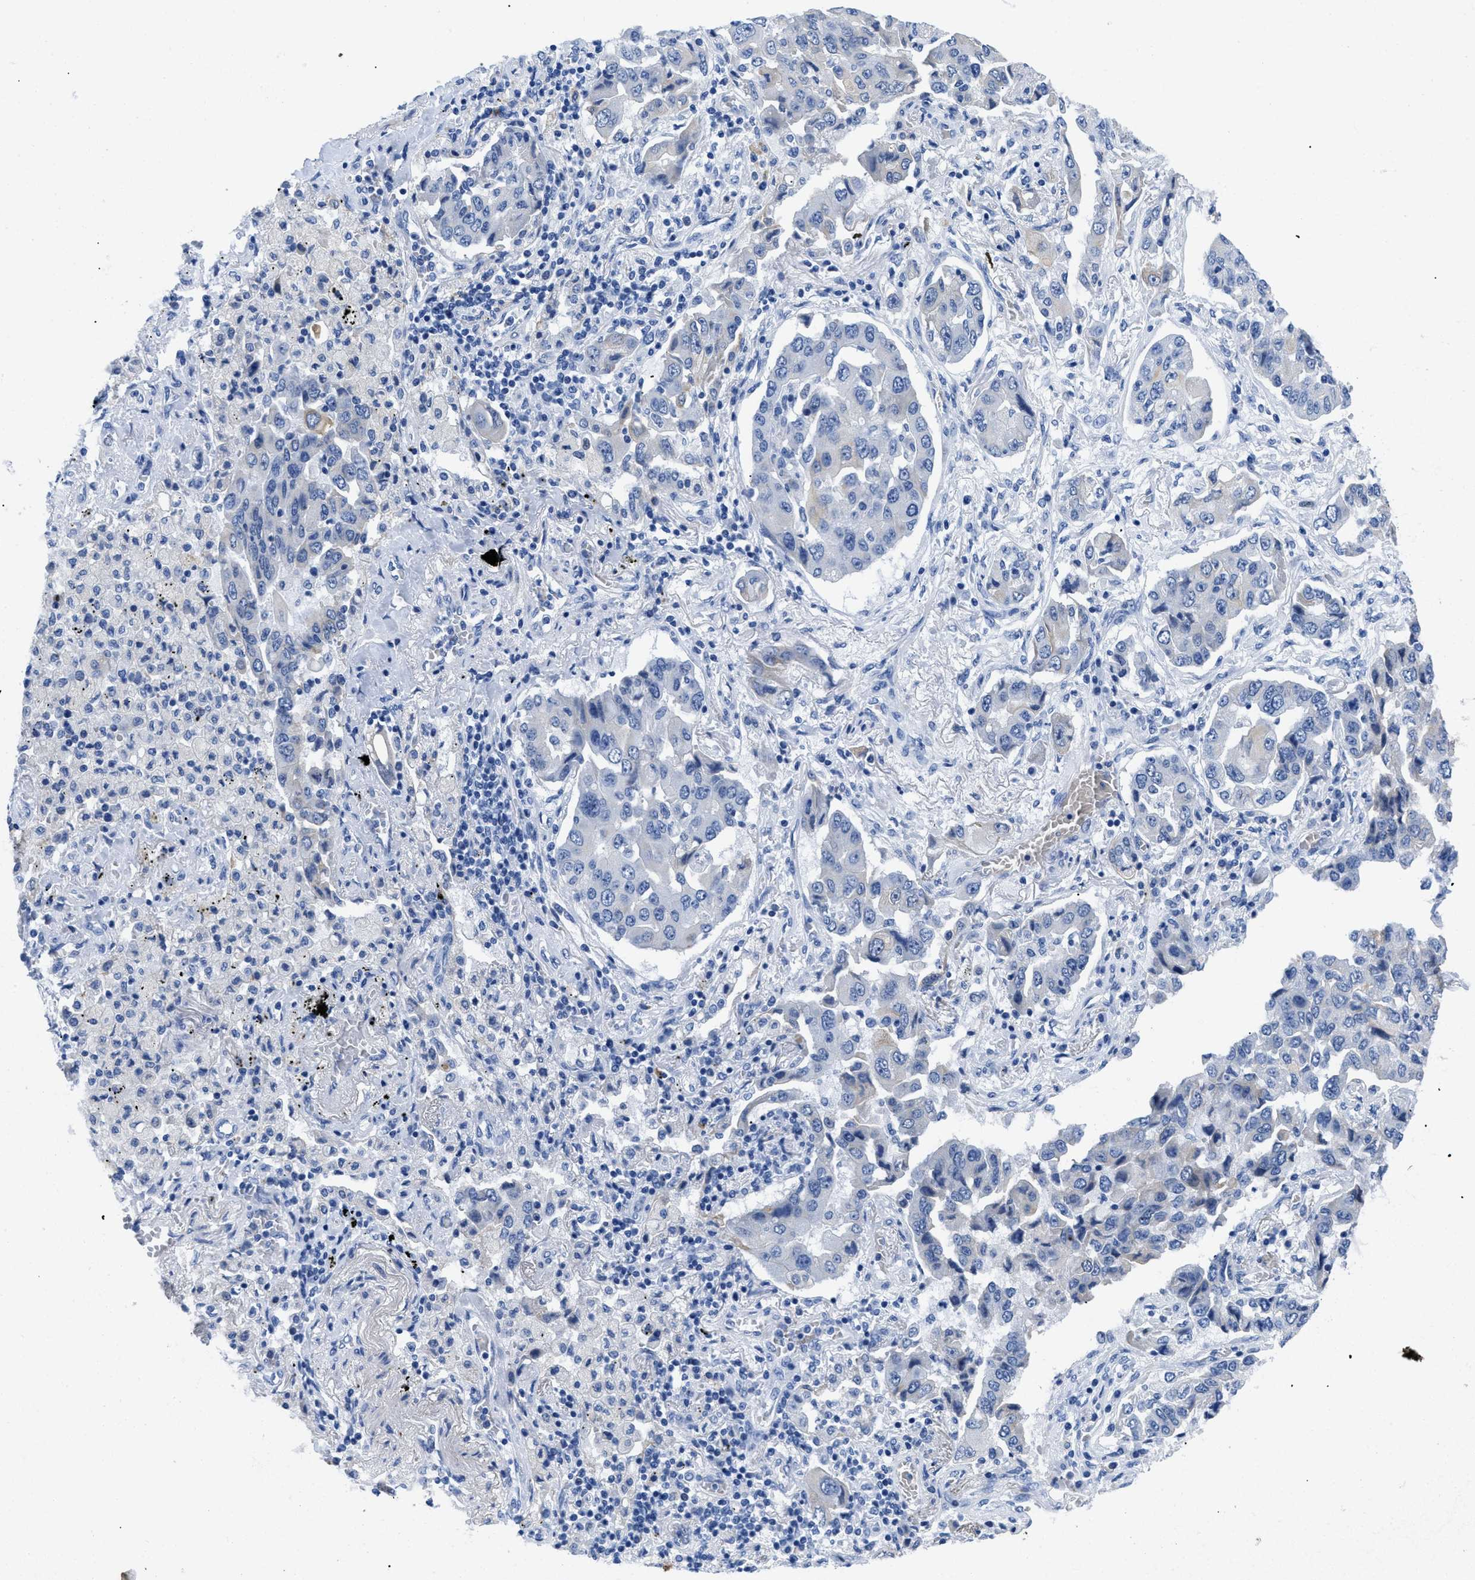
{"staining": {"intensity": "negative", "quantity": "none", "location": "none"}, "tissue": "lung cancer", "cell_type": "Tumor cells", "image_type": "cancer", "snomed": [{"axis": "morphology", "description": "Adenocarcinoma, NOS"}, {"axis": "topography", "description": "Lung"}], "caption": "IHC micrograph of neoplastic tissue: human lung adenocarcinoma stained with DAB demonstrates no significant protein positivity in tumor cells.", "gene": "TMEM68", "patient": {"sex": "female", "age": 65}}